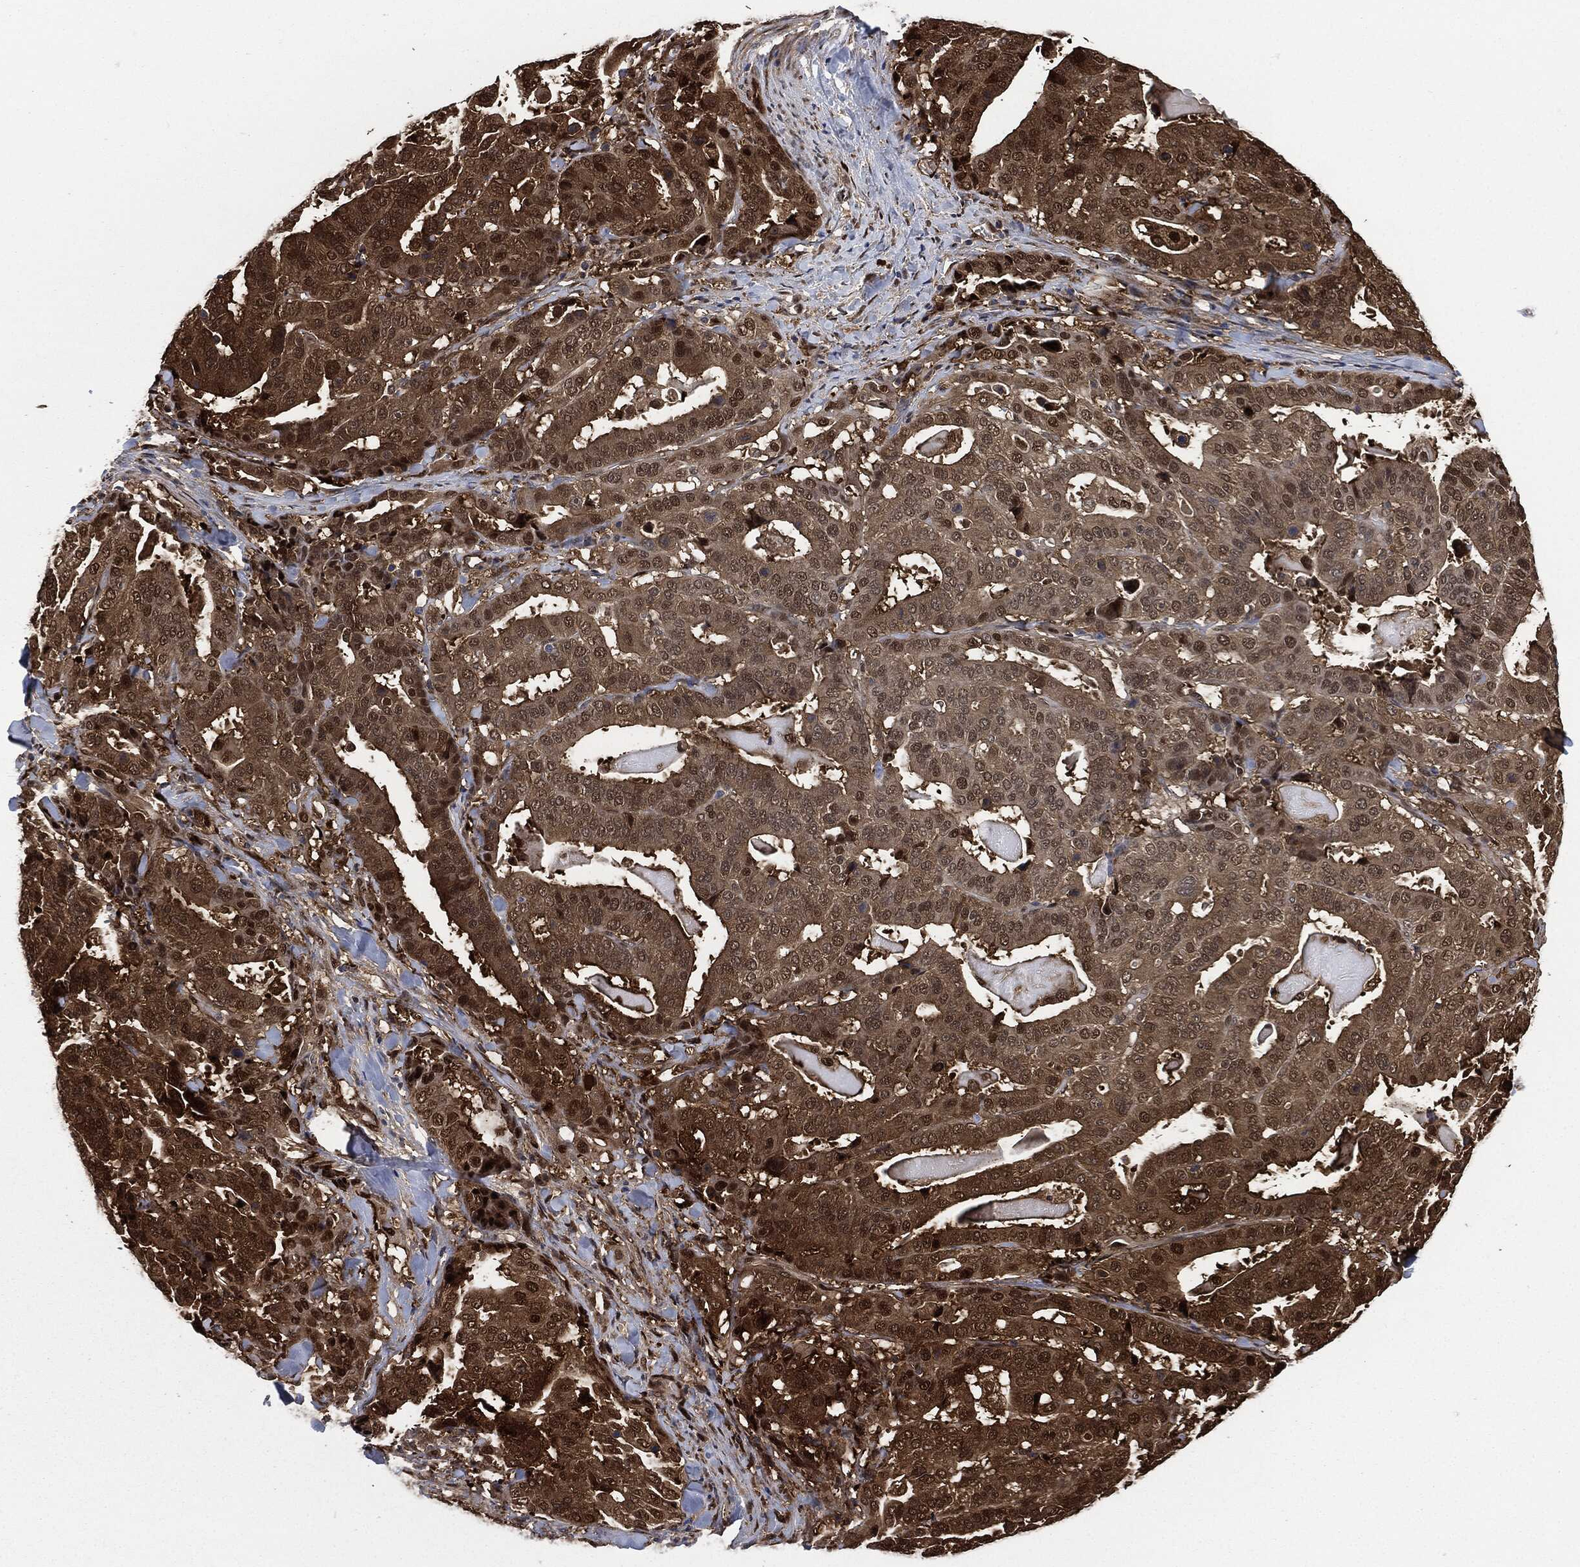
{"staining": {"intensity": "strong", "quantity": "<25%", "location": "cytoplasmic/membranous,nuclear"}, "tissue": "stomach cancer", "cell_type": "Tumor cells", "image_type": "cancer", "snomed": [{"axis": "morphology", "description": "Adenocarcinoma, NOS"}, {"axis": "topography", "description": "Stomach"}], "caption": "Immunohistochemical staining of human stomach adenocarcinoma demonstrates medium levels of strong cytoplasmic/membranous and nuclear expression in approximately <25% of tumor cells.", "gene": "DCTN1", "patient": {"sex": "male", "age": 48}}